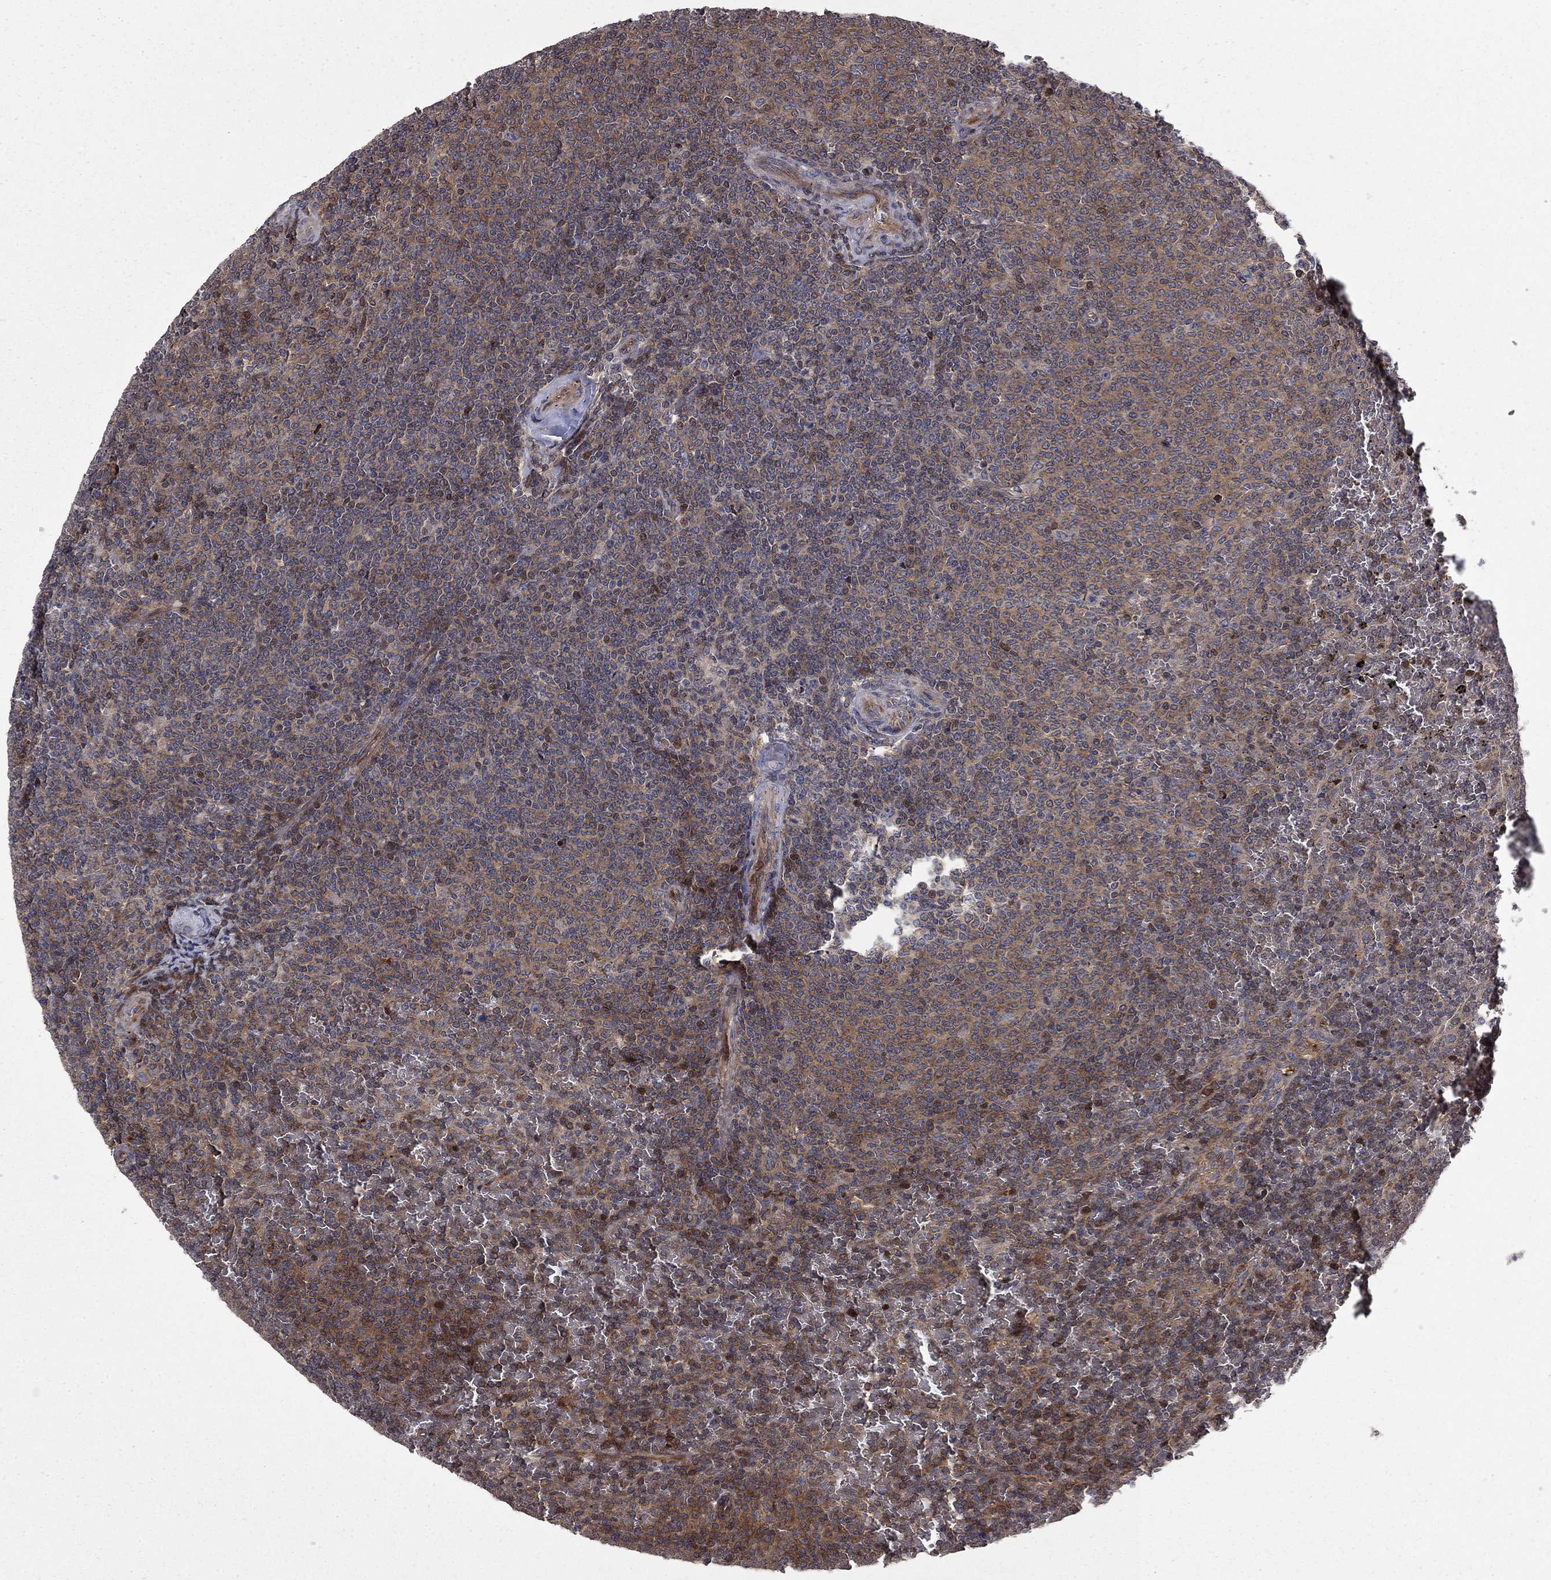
{"staining": {"intensity": "moderate", "quantity": "25%-75%", "location": "cytoplasmic/membranous"}, "tissue": "lymphoma", "cell_type": "Tumor cells", "image_type": "cancer", "snomed": [{"axis": "morphology", "description": "Malignant lymphoma, non-Hodgkin's type, Low grade"}, {"axis": "topography", "description": "Spleen"}], "caption": "Lymphoma stained with immunohistochemistry (IHC) displays moderate cytoplasmic/membranous staining in about 25%-75% of tumor cells.", "gene": "HDAC4", "patient": {"sex": "female", "age": 77}}